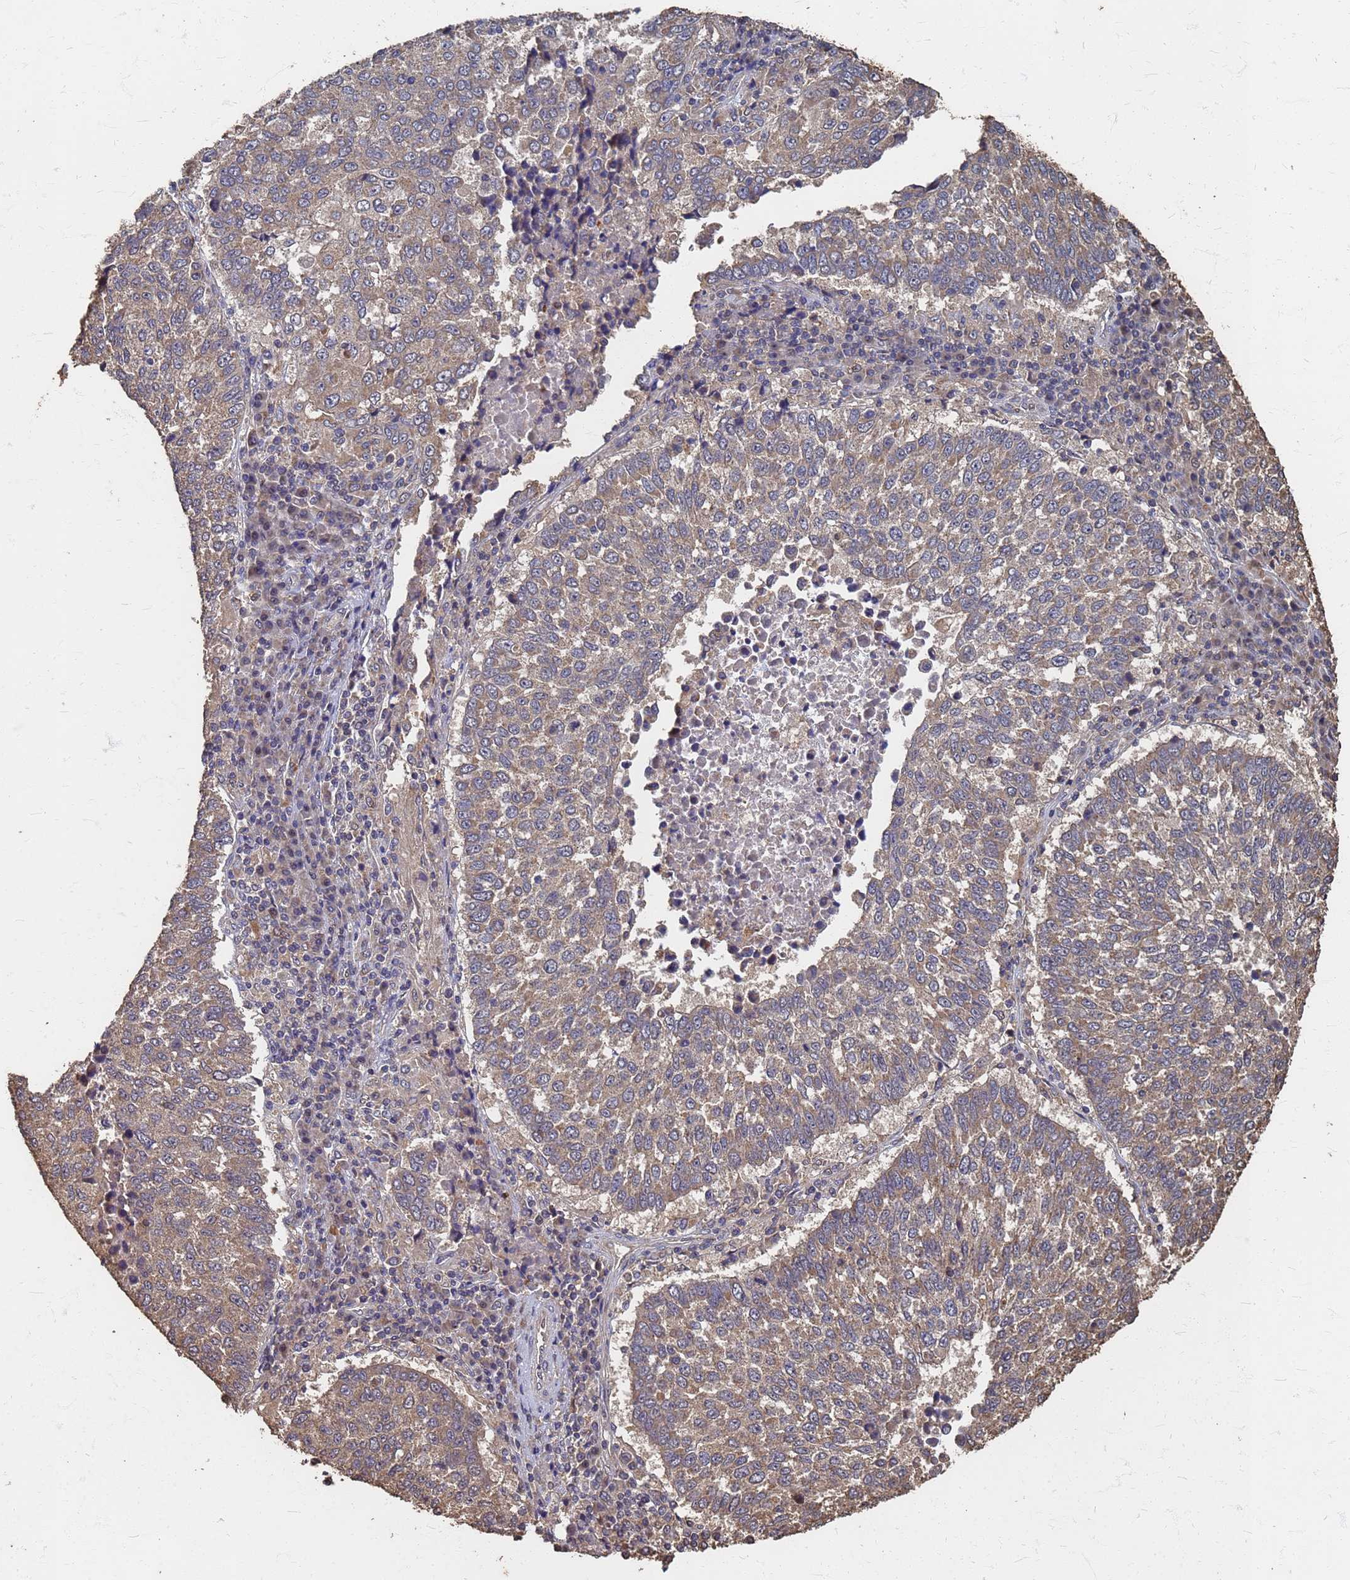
{"staining": {"intensity": "moderate", "quantity": ">75%", "location": "cytoplasmic/membranous"}, "tissue": "lung cancer", "cell_type": "Tumor cells", "image_type": "cancer", "snomed": [{"axis": "morphology", "description": "Squamous cell carcinoma, NOS"}, {"axis": "topography", "description": "Lung"}], "caption": "This is an image of IHC staining of lung cancer, which shows moderate positivity in the cytoplasmic/membranous of tumor cells.", "gene": "DPH5", "patient": {"sex": "male", "age": 73}}